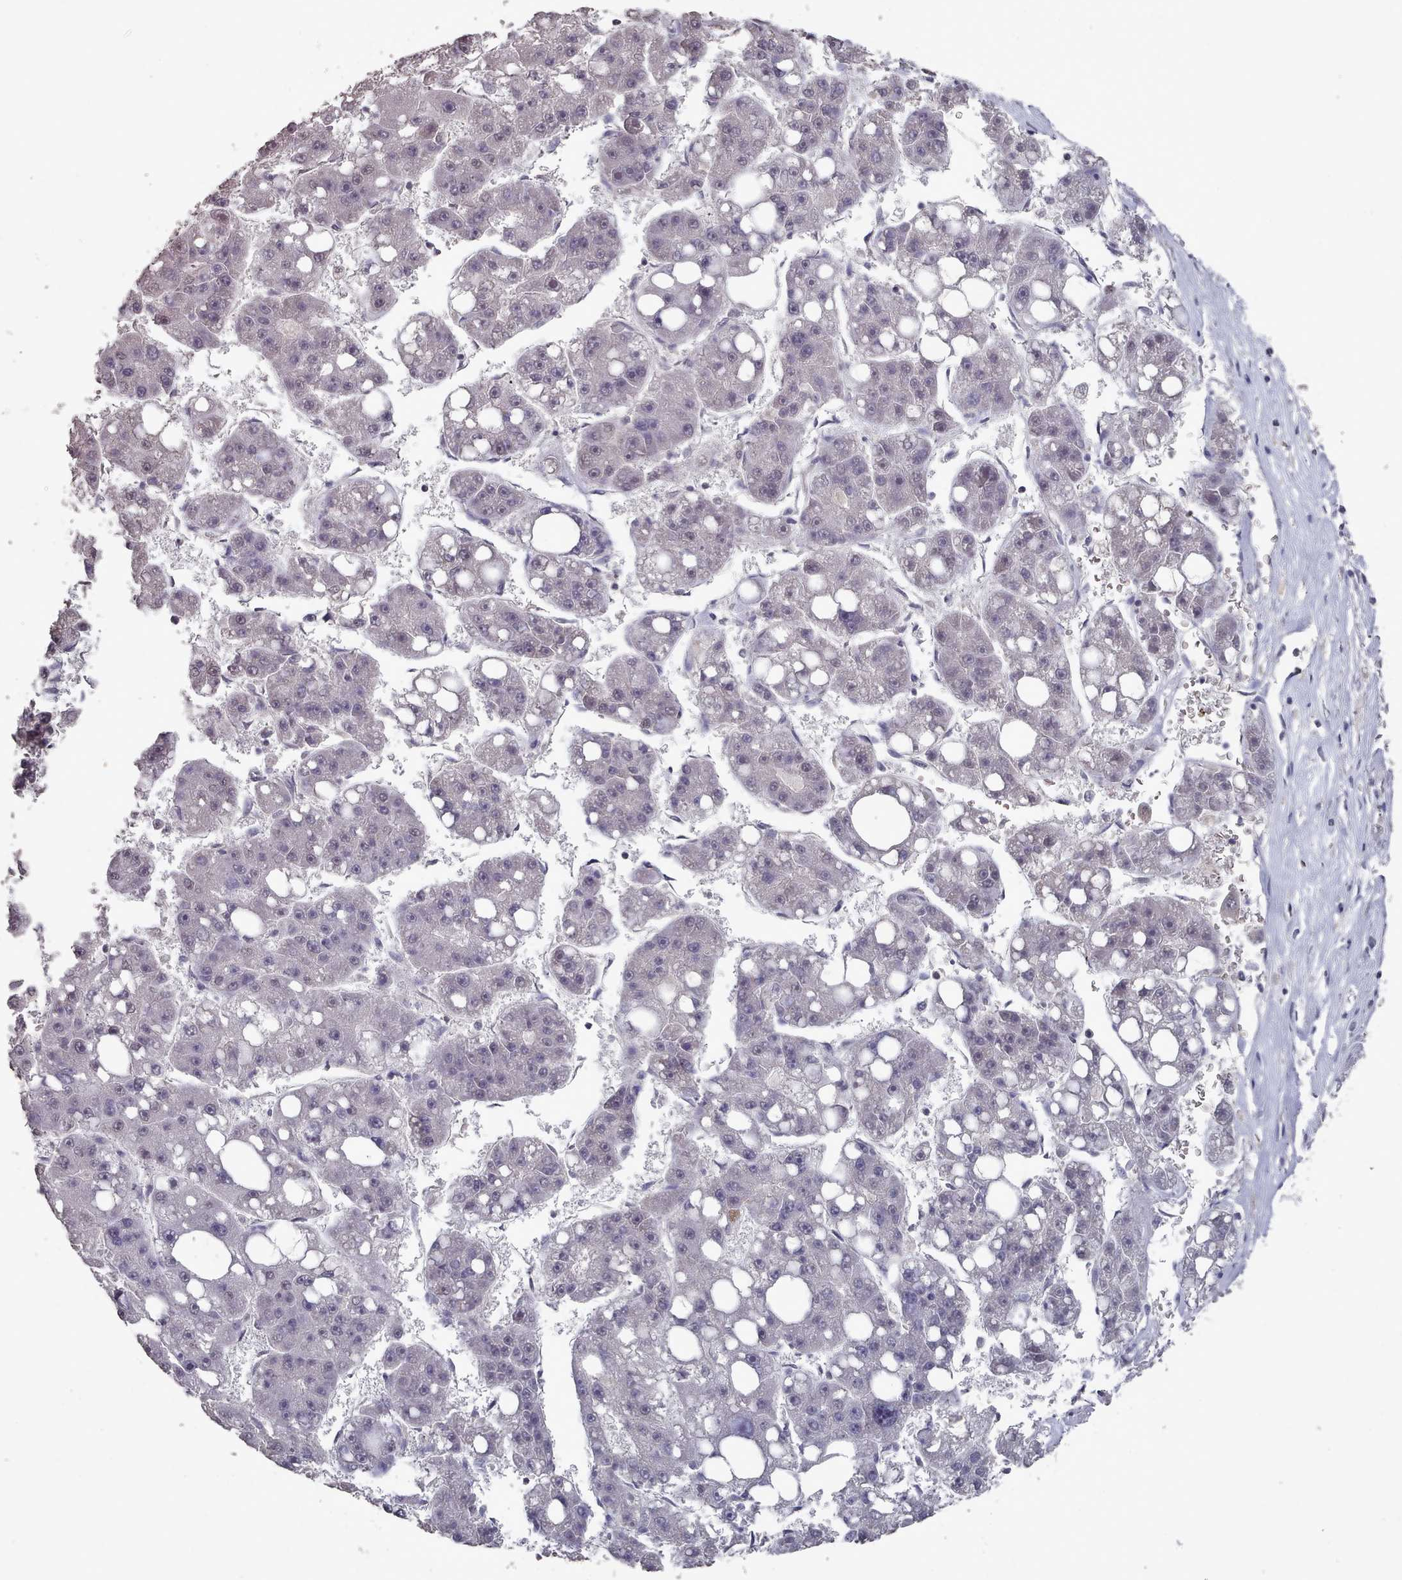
{"staining": {"intensity": "weak", "quantity": "<25%", "location": "nuclear"}, "tissue": "liver cancer", "cell_type": "Tumor cells", "image_type": "cancer", "snomed": [{"axis": "morphology", "description": "Carcinoma, Hepatocellular, NOS"}, {"axis": "topography", "description": "Liver"}], "caption": "High power microscopy photomicrograph of an immunohistochemistry histopathology image of hepatocellular carcinoma (liver), revealing no significant staining in tumor cells.", "gene": "PNRC2", "patient": {"sex": "female", "age": 61}}